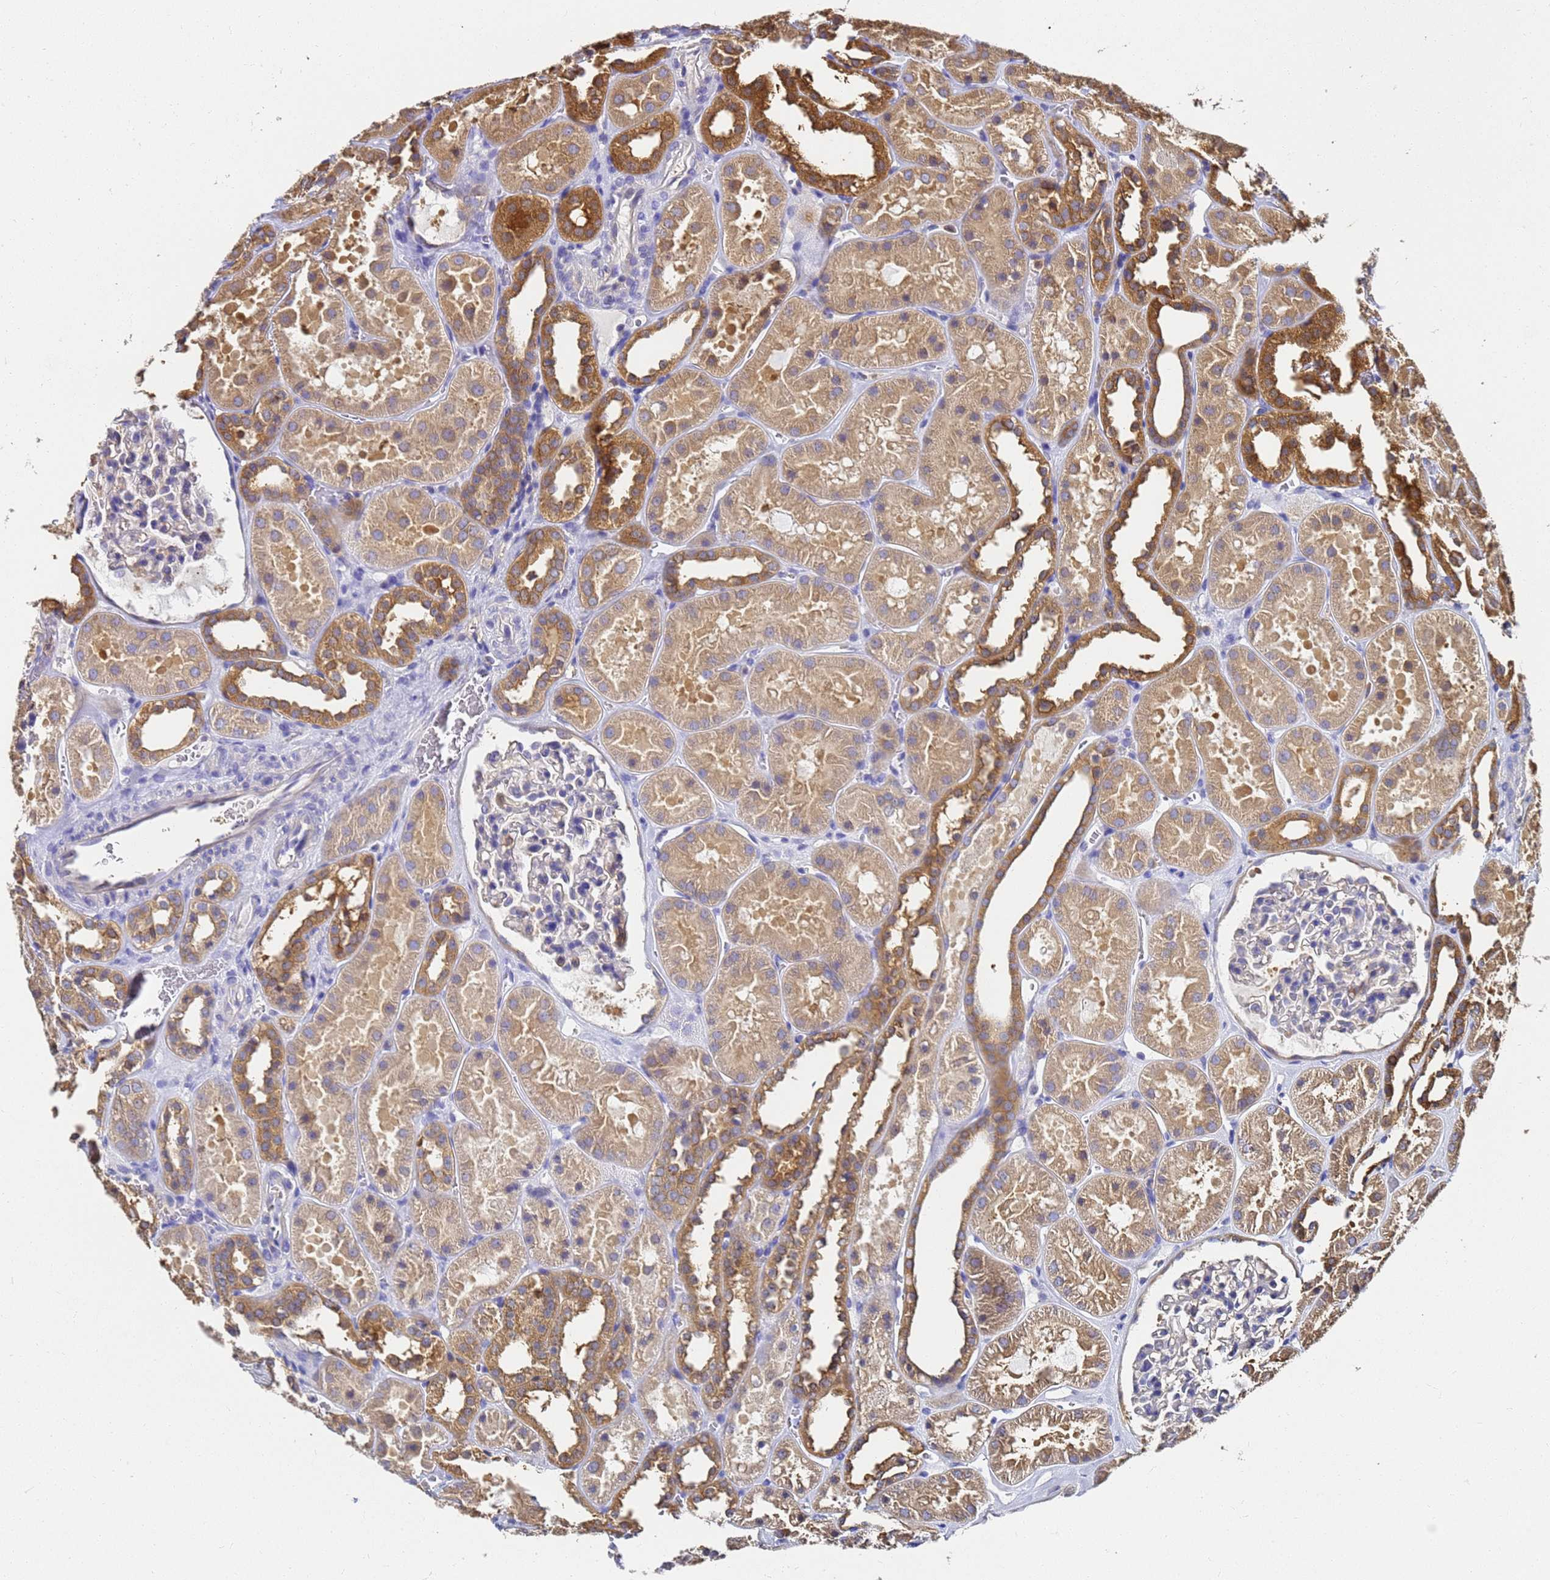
{"staining": {"intensity": "weak", "quantity": "<25%", "location": "cytoplasmic/membranous"}, "tissue": "kidney", "cell_type": "Cells in glomeruli", "image_type": "normal", "snomed": [{"axis": "morphology", "description": "Normal tissue, NOS"}, {"axis": "topography", "description": "Kidney"}], "caption": "High power microscopy micrograph of an immunohistochemistry photomicrograph of unremarkable kidney, revealing no significant expression in cells in glomeruli.", "gene": "NME1", "patient": {"sex": "female", "age": 41}}